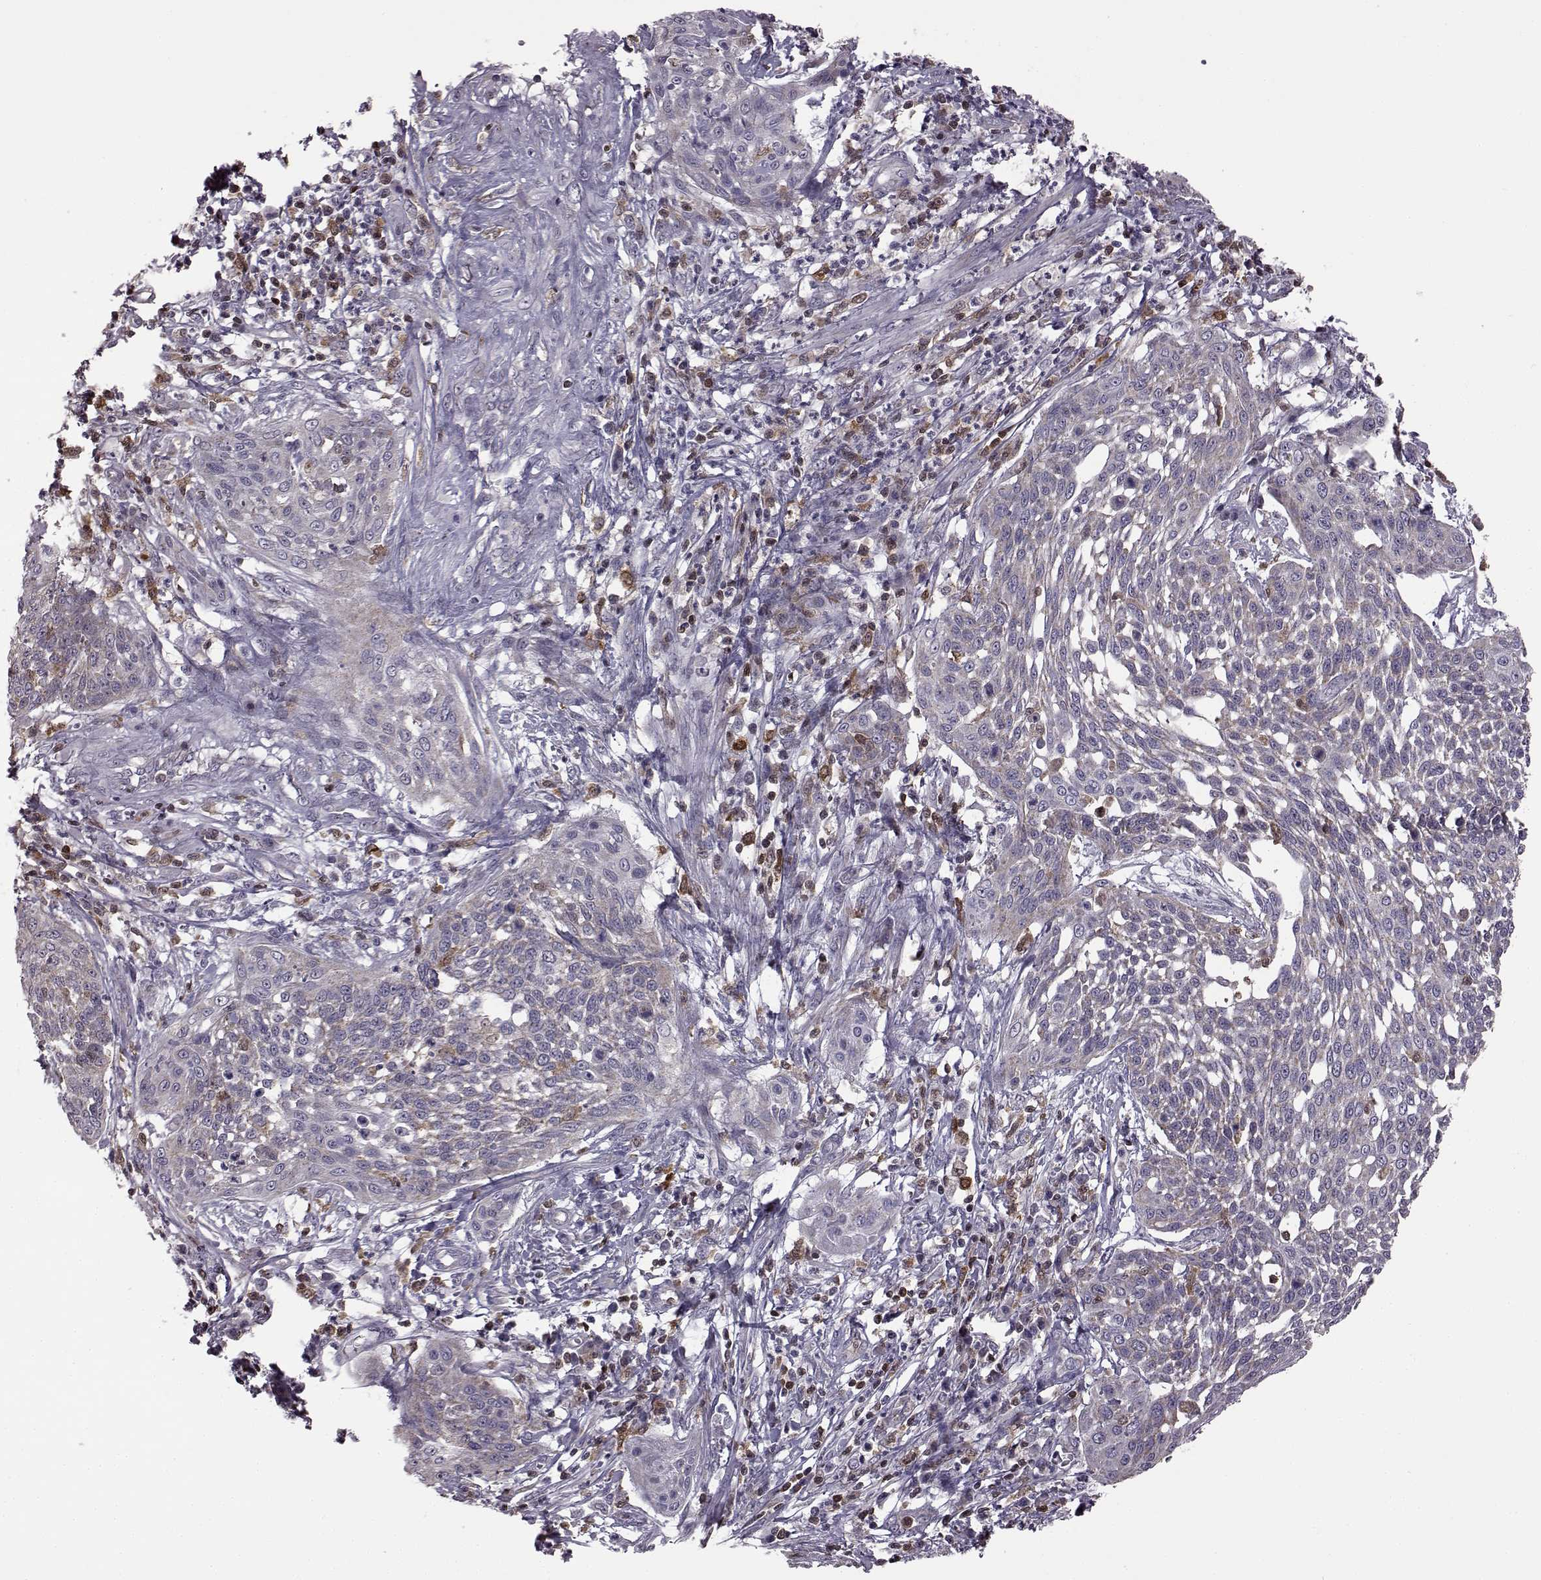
{"staining": {"intensity": "negative", "quantity": "none", "location": "none"}, "tissue": "cervical cancer", "cell_type": "Tumor cells", "image_type": "cancer", "snomed": [{"axis": "morphology", "description": "Squamous cell carcinoma, NOS"}, {"axis": "topography", "description": "Cervix"}], "caption": "This photomicrograph is of cervical squamous cell carcinoma stained with IHC to label a protein in brown with the nuclei are counter-stained blue. There is no positivity in tumor cells. Nuclei are stained in blue.", "gene": "DOK2", "patient": {"sex": "female", "age": 34}}